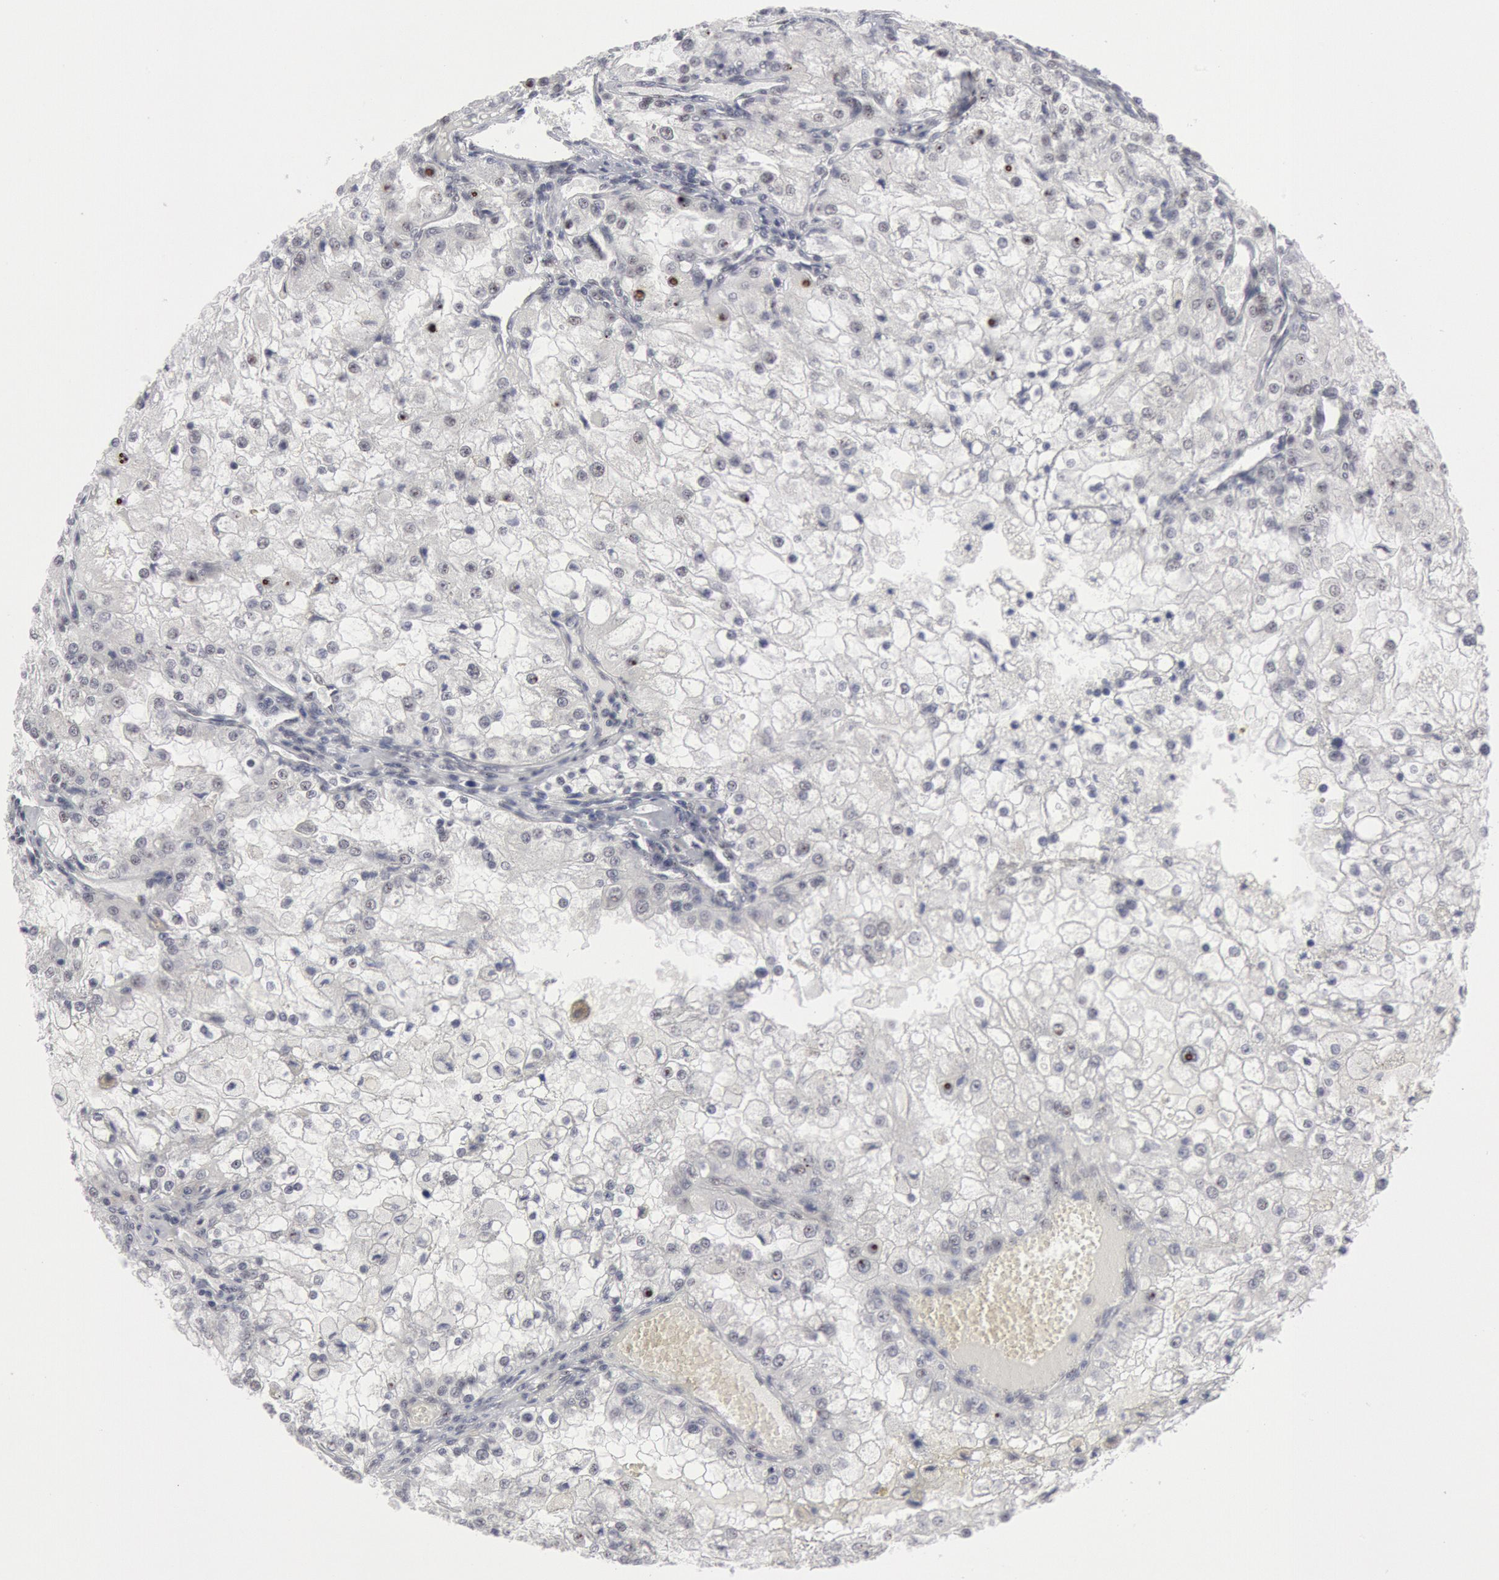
{"staining": {"intensity": "negative", "quantity": "none", "location": "none"}, "tissue": "renal cancer", "cell_type": "Tumor cells", "image_type": "cancer", "snomed": [{"axis": "morphology", "description": "Adenocarcinoma, NOS"}, {"axis": "topography", "description": "Kidney"}], "caption": "Tumor cells show no significant protein staining in renal cancer.", "gene": "FOXO1", "patient": {"sex": "female", "age": 74}}